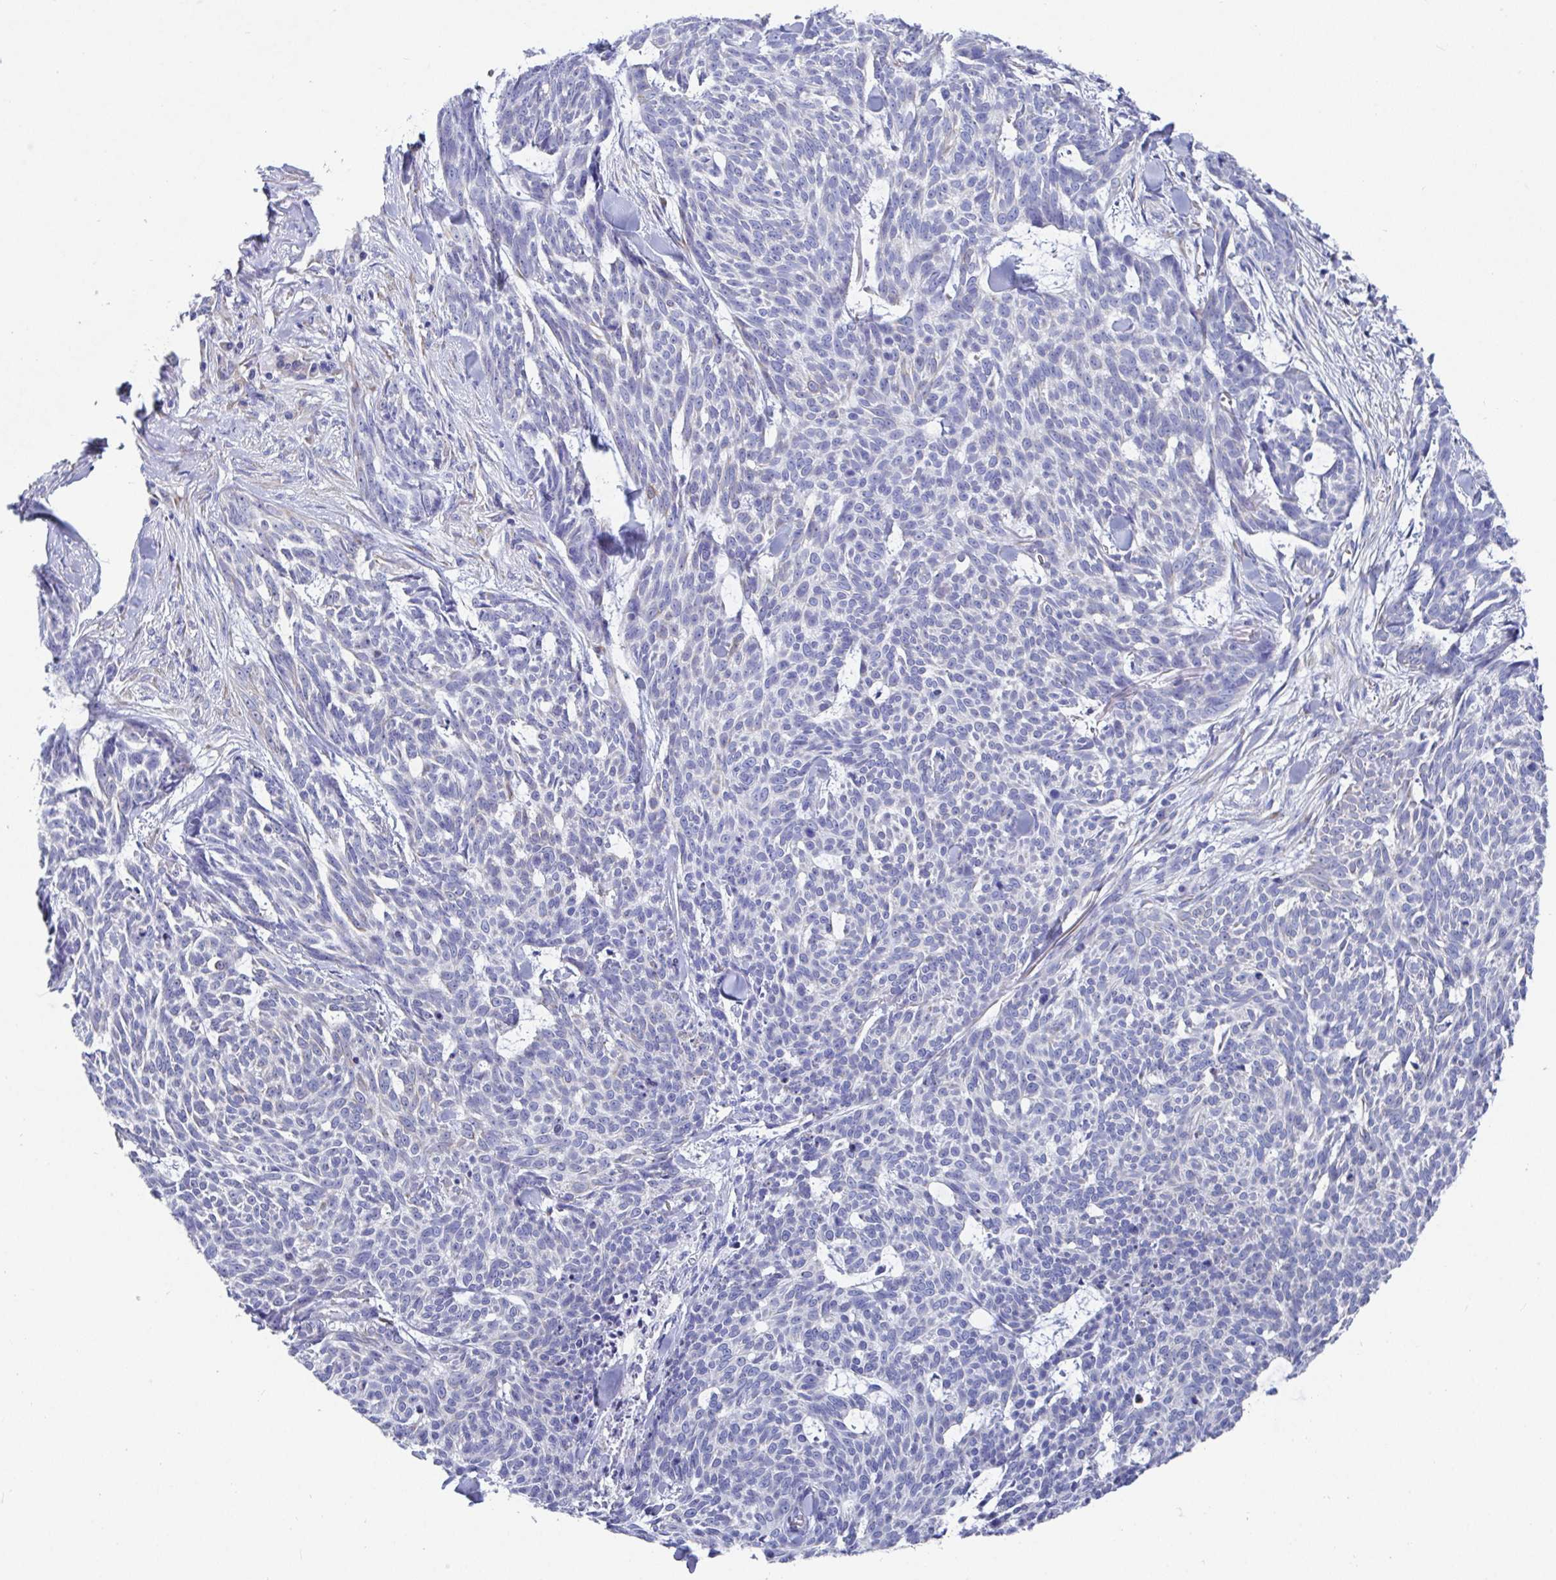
{"staining": {"intensity": "negative", "quantity": "none", "location": "none"}, "tissue": "skin cancer", "cell_type": "Tumor cells", "image_type": "cancer", "snomed": [{"axis": "morphology", "description": "Basal cell carcinoma"}, {"axis": "topography", "description": "Skin"}], "caption": "The histopathology image displays no staining of tumor cells in skin basal cell carcinoma.", "gene": "CLDN8", "patient": {"sex": "female", "age": 93}}